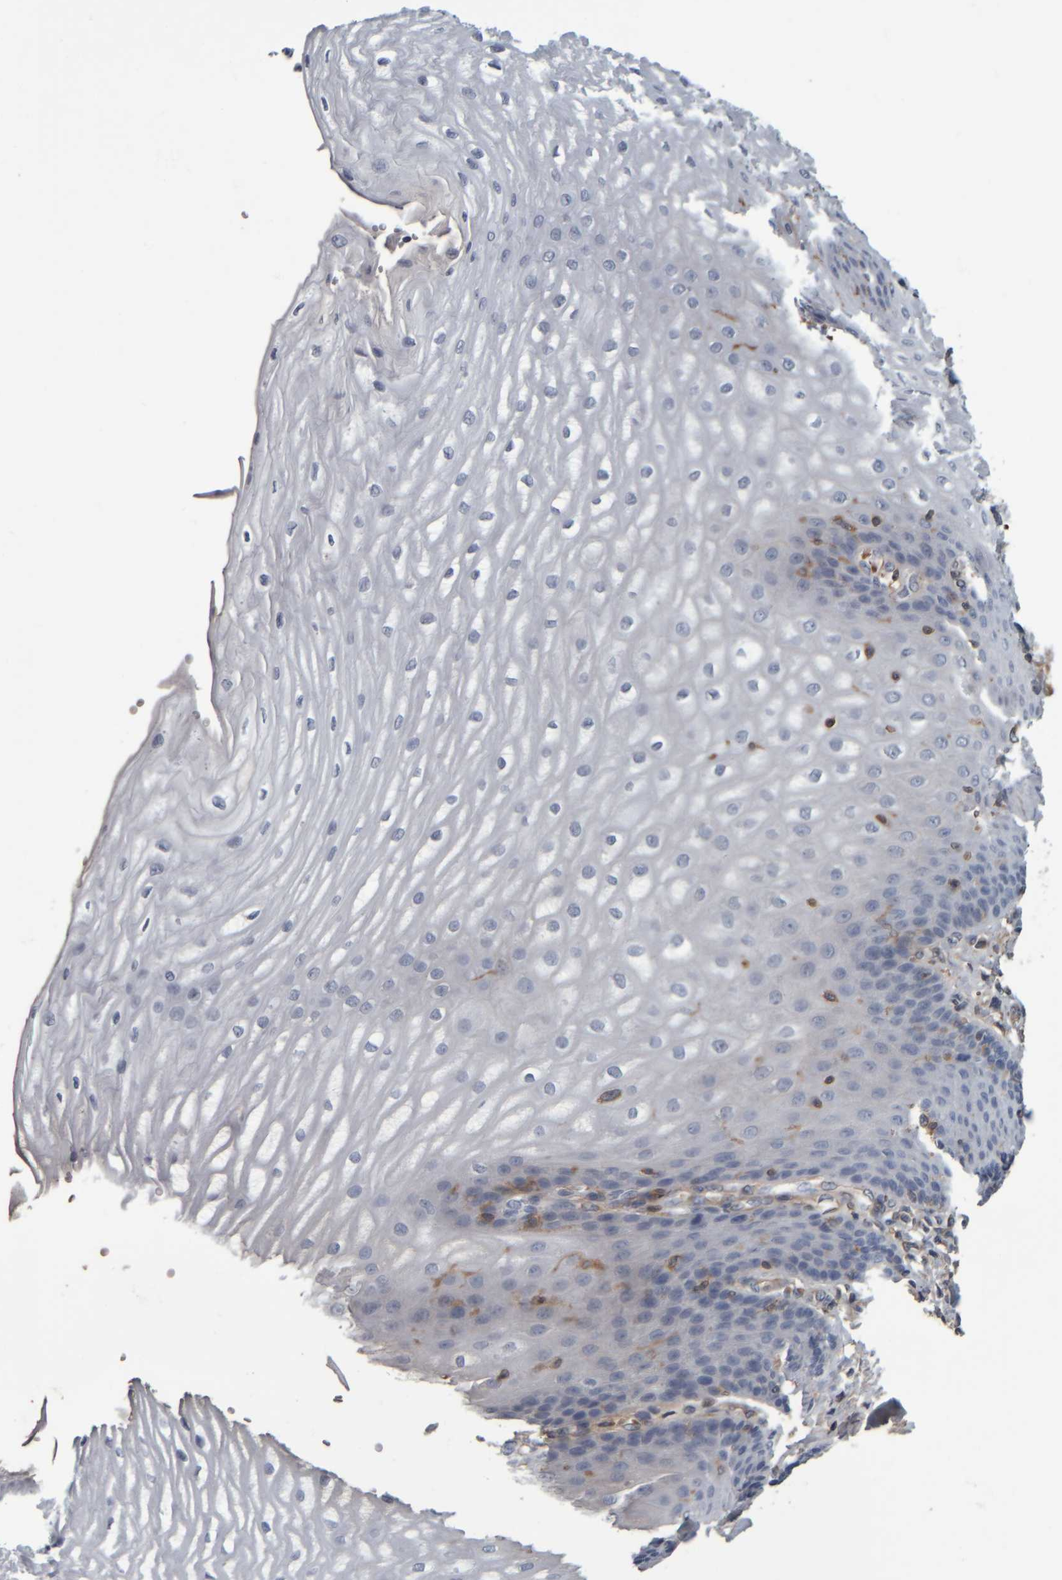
{"staining": {"intensity": "weak", "quantity": "<25%", "location": "cytoplasmic/membranous"}, "tissue": "esophagus", "cell_type": "Squamous epithelial cells", "image_type": "normal", "snomed": [{"axis": "morphology", "description": "Normal tissue, NOS"}, {"axis": "topography", "description": "Esophagus"}], "caption": "An IHC histopathology image of normal esophagus is shown. There is no staining in squamous epithelial cells of esophagus. (Brightfield microscopy of DAB immunohistochemistry (IHC) at high magnification).", "gene": "CAVIN4", "patient": {"sex": "male", "age": 54}}